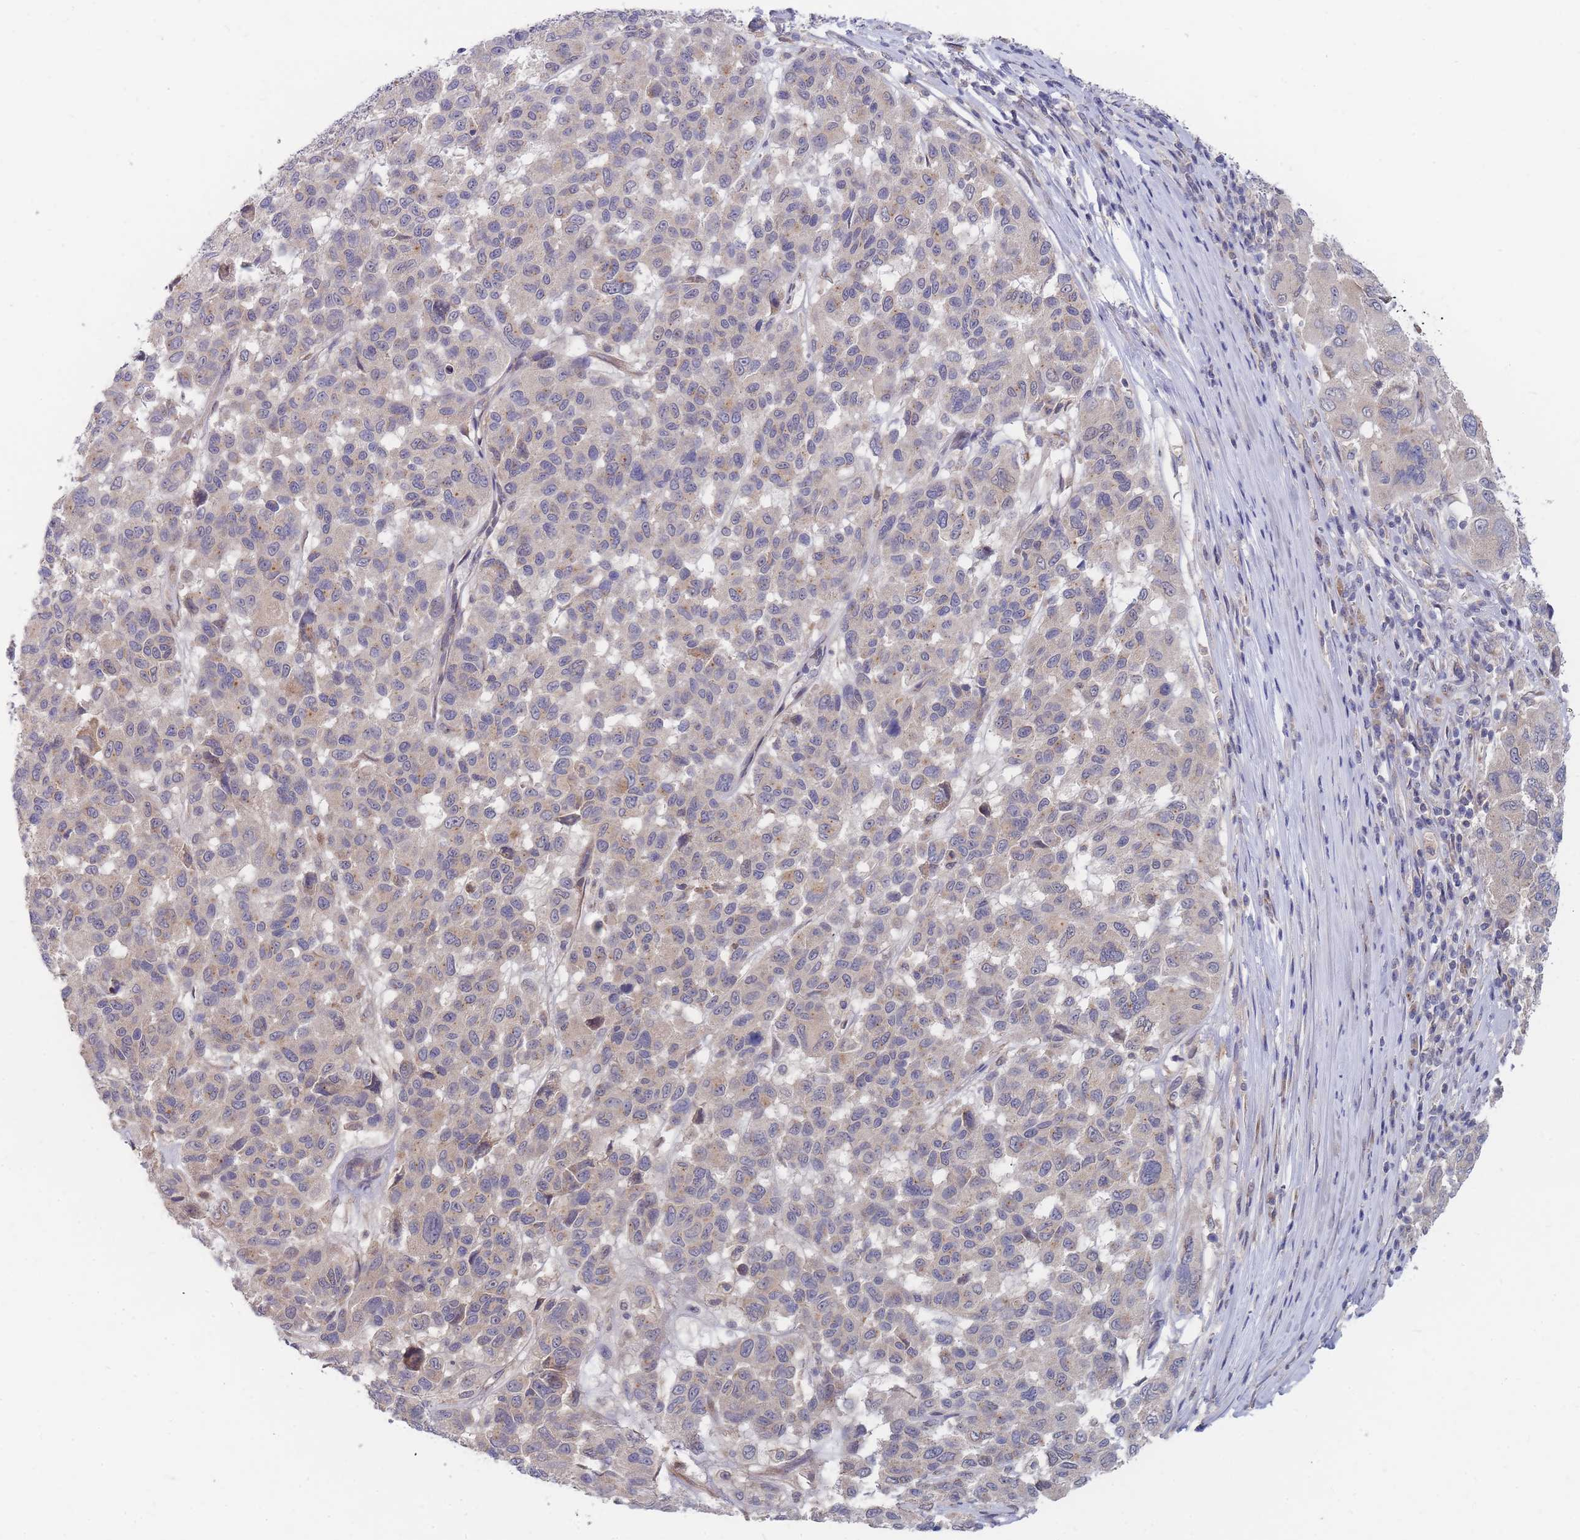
{"staining": {"intensity": "weak", "quantity": "25%-75%", "location": "cytoplasmic/membranous"}, "tissue": "melanoma", "cell_type": "Tumor cells", "image_type": "cancer", "snomed": [{"axis": "morphology", "description": "Malignant melanoma, NOS"}, {"axis": "topography", "description": "Skin"}], "caption": "A photomicrograph of human malignant melanoma stained for a protein demonstrates weak cytoplasmic/membranous brown staining in tumor cells. (DAB (3,3'-diaminobenzidine) = brown stain, brightfield microscopy at high magnification).", "gene": "SLC35F5", "patient": {"sex": "female", "age": 66}}